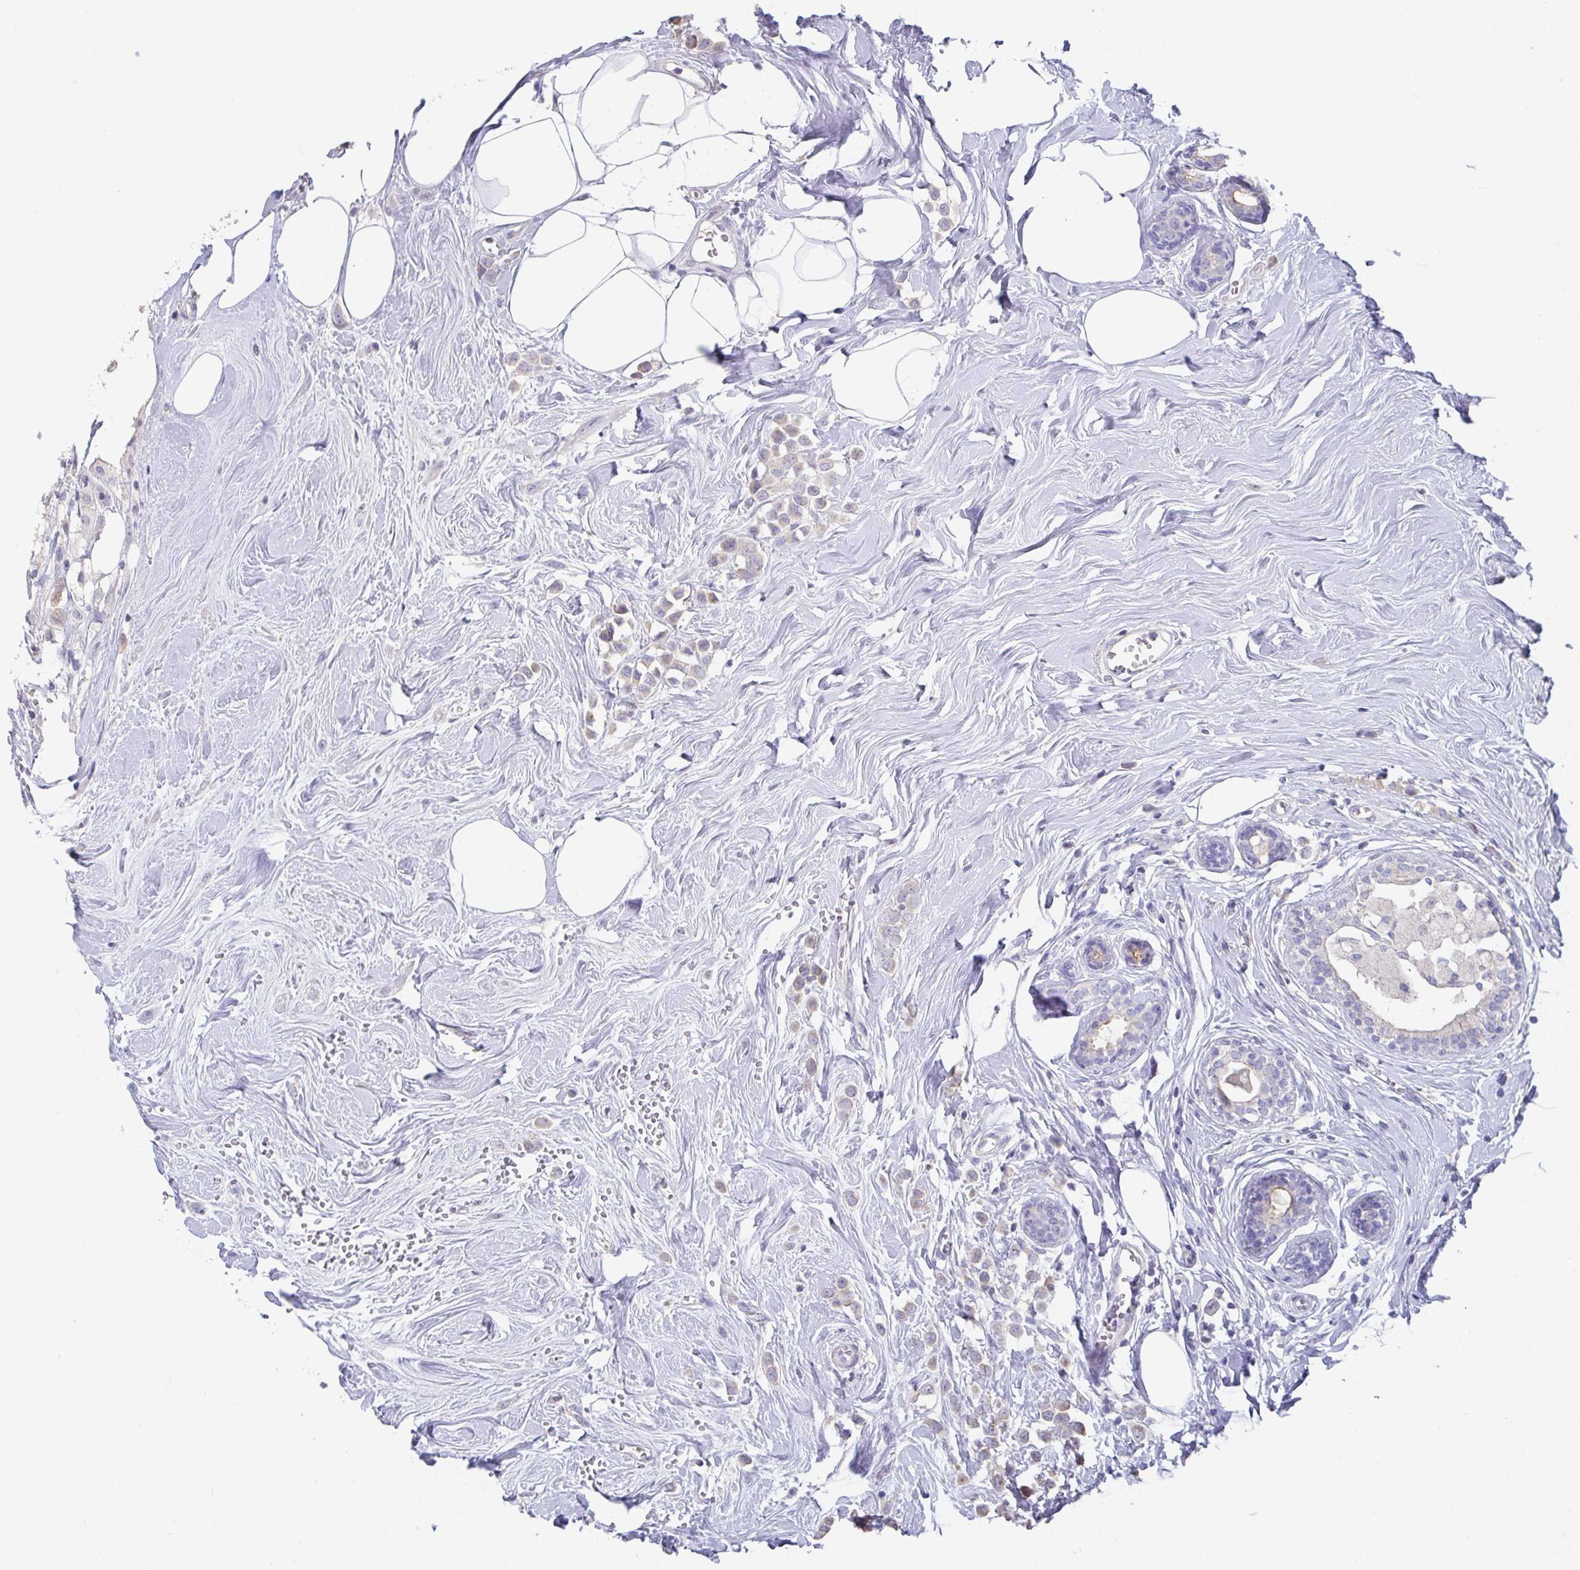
{"staining": {"intensity": "negative", "quantity": "none", "location": "none"}, "tissue": "breast cancer", "cell_type": "Tumor cells", "image_type": "cancer", "snomed": [{"axis": "morphology", "description": "Duct carcinoma"}, {"axis": "topography", "description": "Breast"}], "caption": "Immunohistochemistry histopathology image of neoplastic tissue: breast cancer (invasive ductal carcinoma) stained with DAB (3,3'-diaminobenzidine) demonstrates no significant protein staining in tumor cells.", "gene": "SLC44A4", "patient": {"sex": "female", "age": 80}}